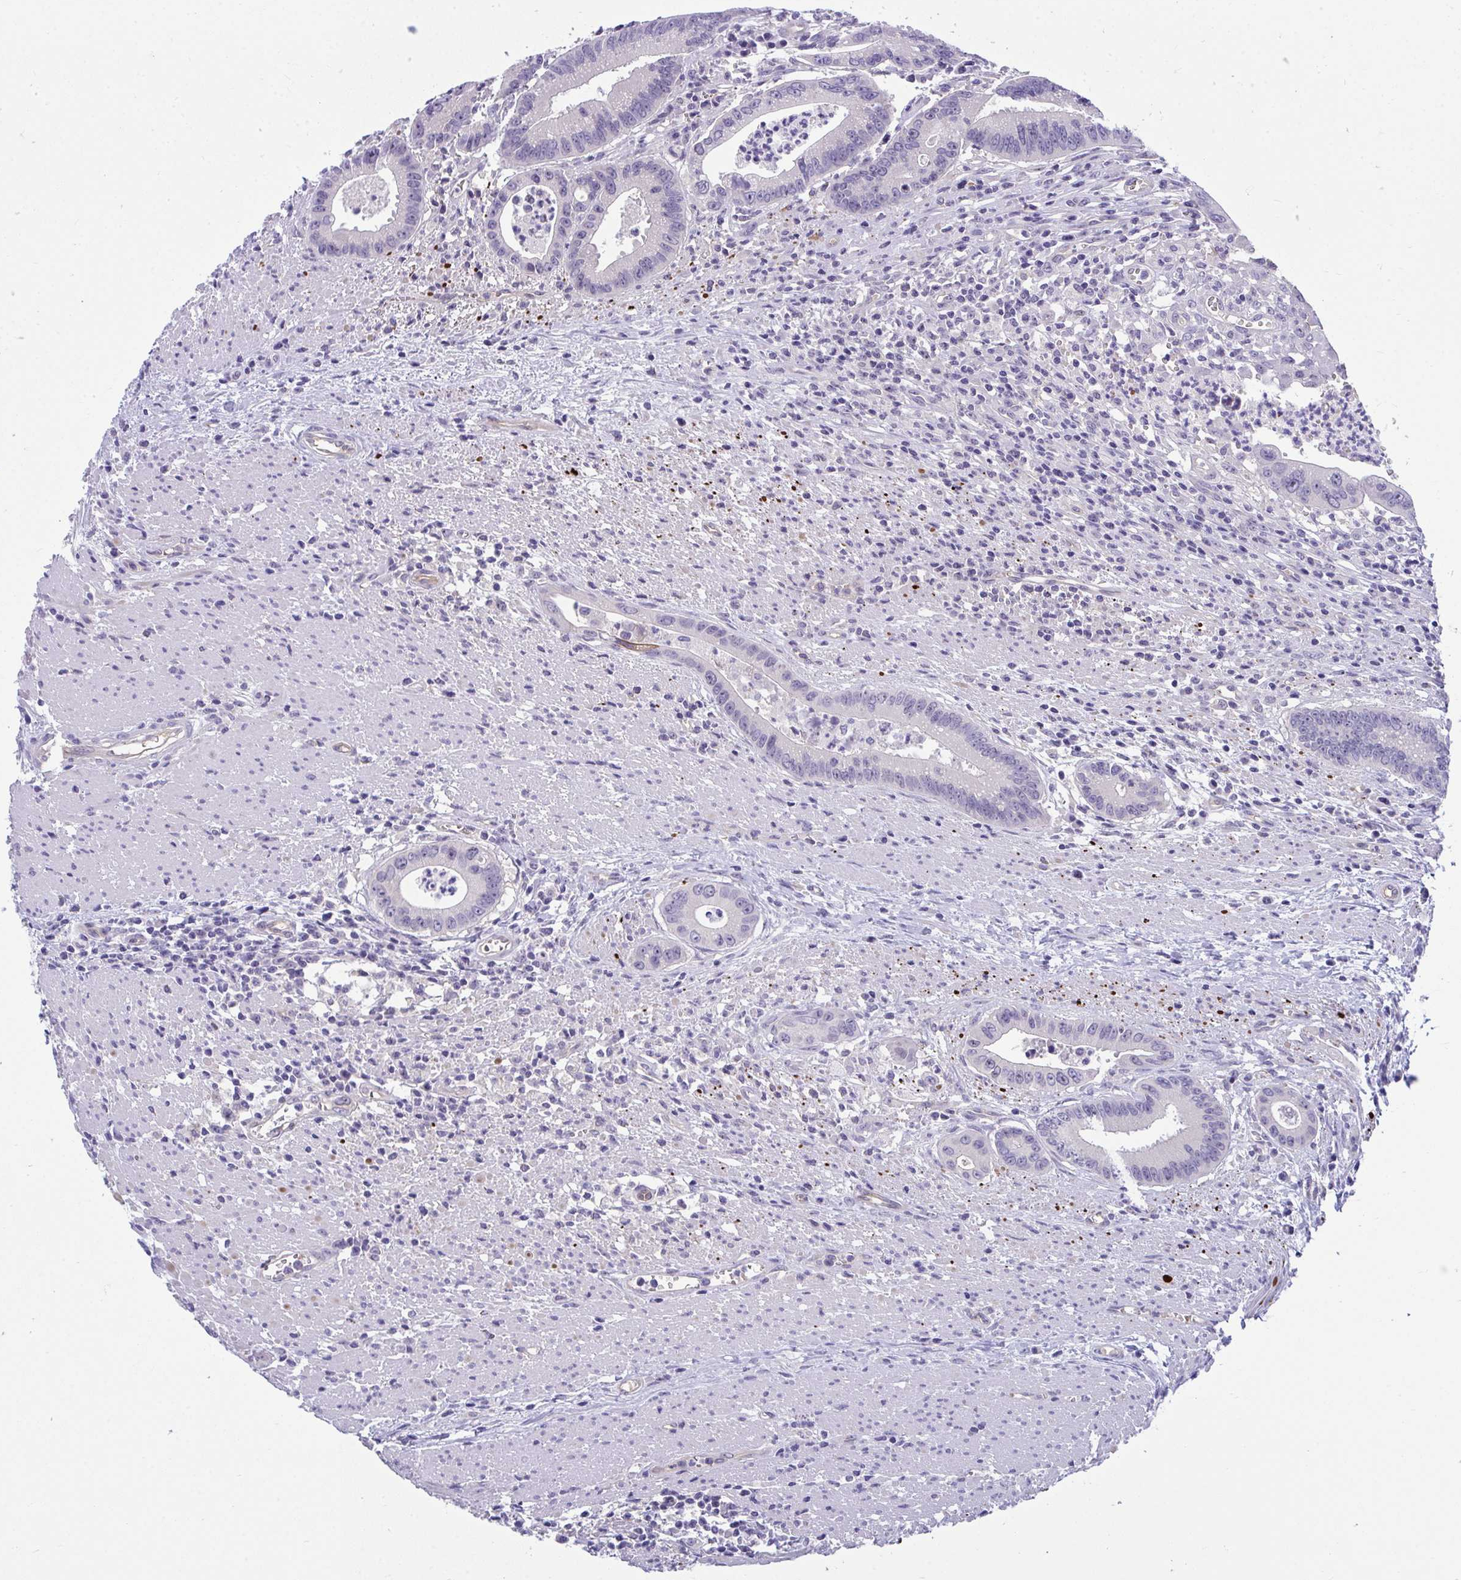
{"staining": {"intensity": "moderate", "quantity": "<25%", "location": "nuclear"}, "tissue": "colorectal cancer", "cell_type": "Tumor cells", "image_type": "cancer", "snomed": [{"axis": "morphology", "description": "Adenocarcinoma, NOS"}, {"axis": "topography", "description": "Rectum"}], "caption": "Human adenocarcinoma (colorectal) stained with a brown dye shows moderate nuclear positive staining in about <25% of tumor cells.", "gene": "CENPQ", "patient": {"sex": "female", "age": 81}}